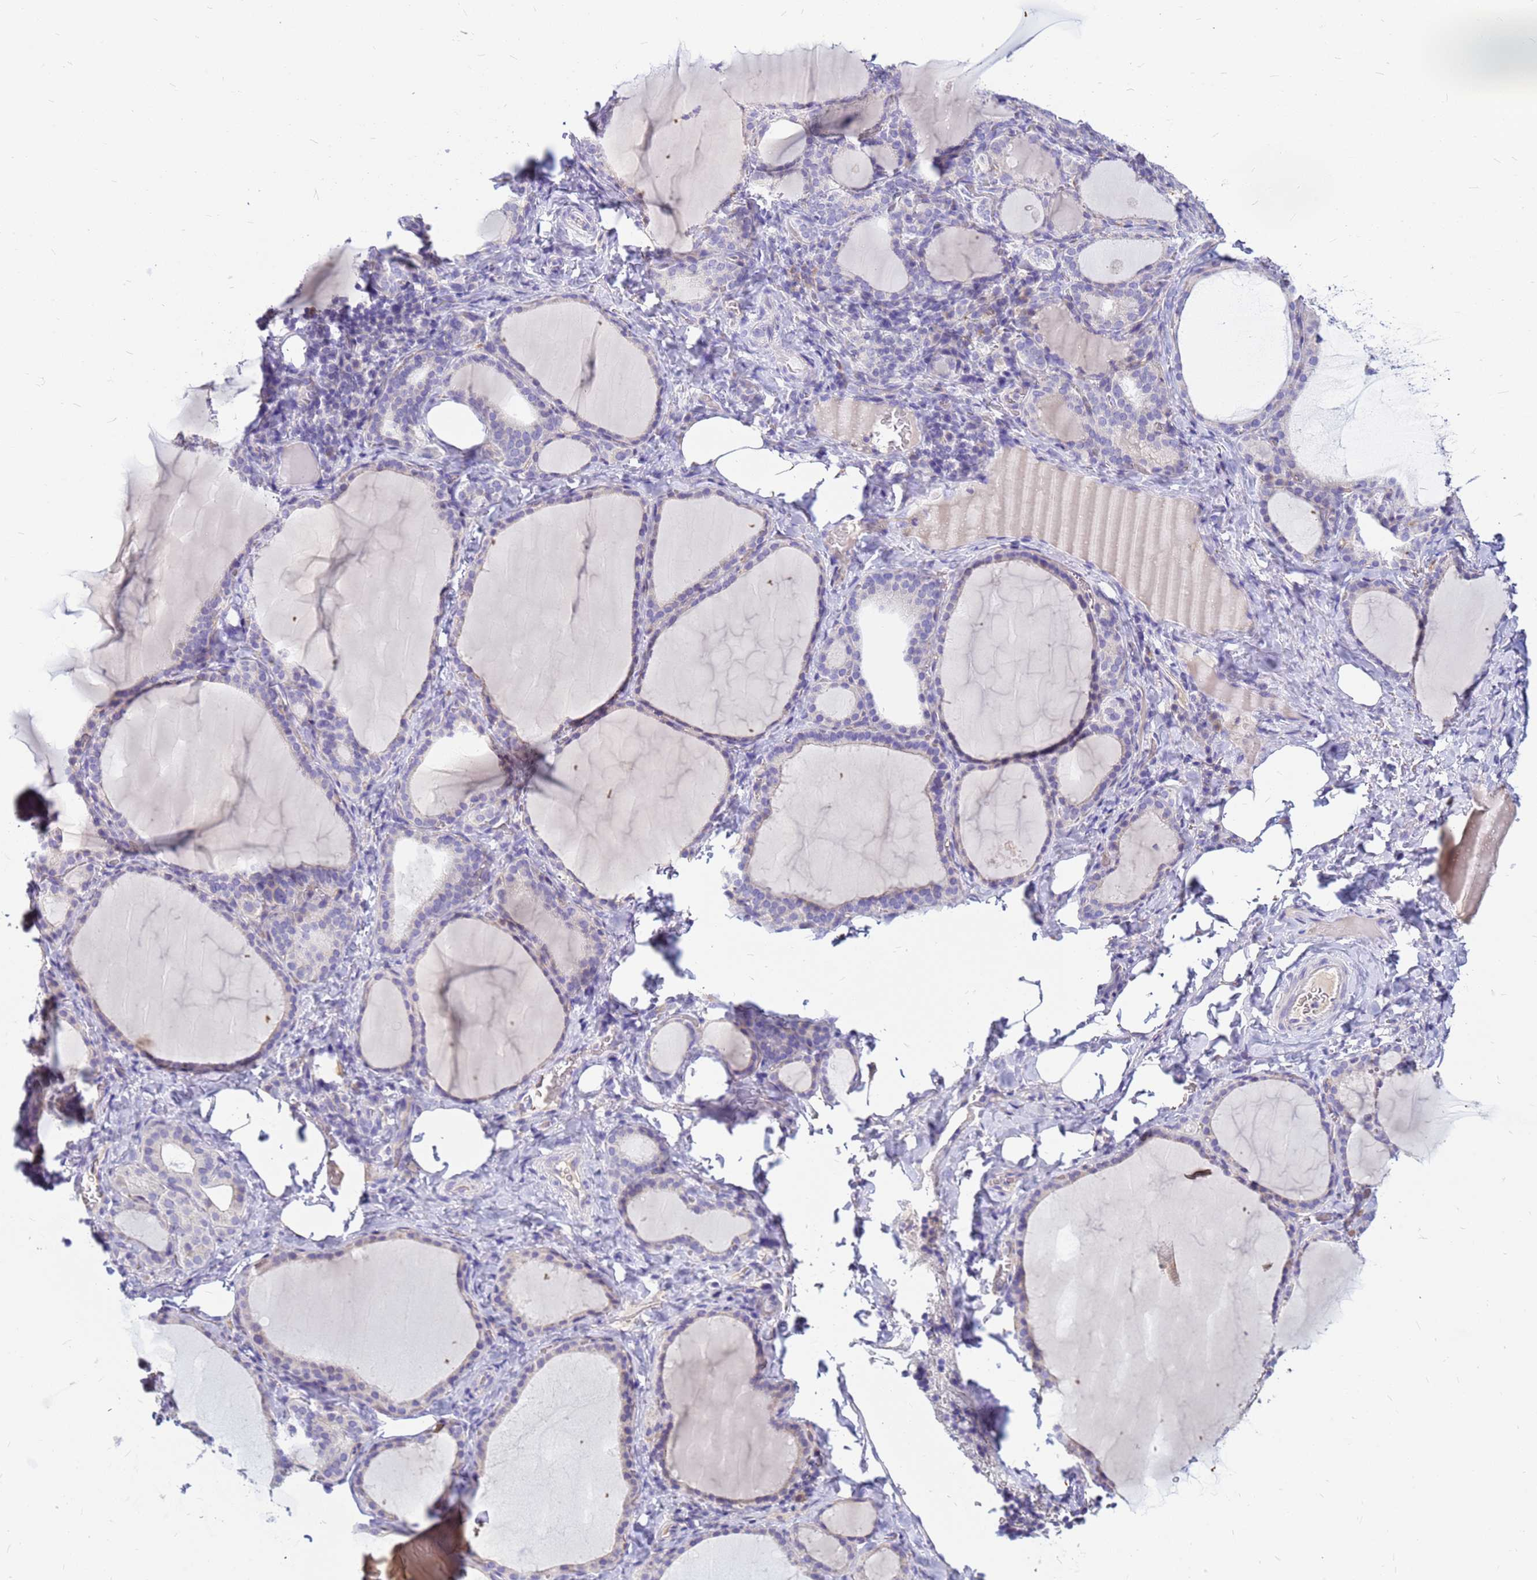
{"staining": {"intensity": "negative", "quantity": "none", "location": "none"}, "tissue": "thyroid gland", "cell_type": "Glandular cells", "image_type": "normal", "snomed": [{"axis": "morphology", "description": "Normal tissue, NOS"}, {"axis": "topography", "description": "Thyroid gland"}], "caption": "Glandular cells show no significant staining in unremarkable thyroid gland. (DAB (3,3'-diaminobenzidine) immunohistochemistry with hematoxylin counter stain).", "gene": "DPRX", "patient": {"sex": "female", "age": 39}}